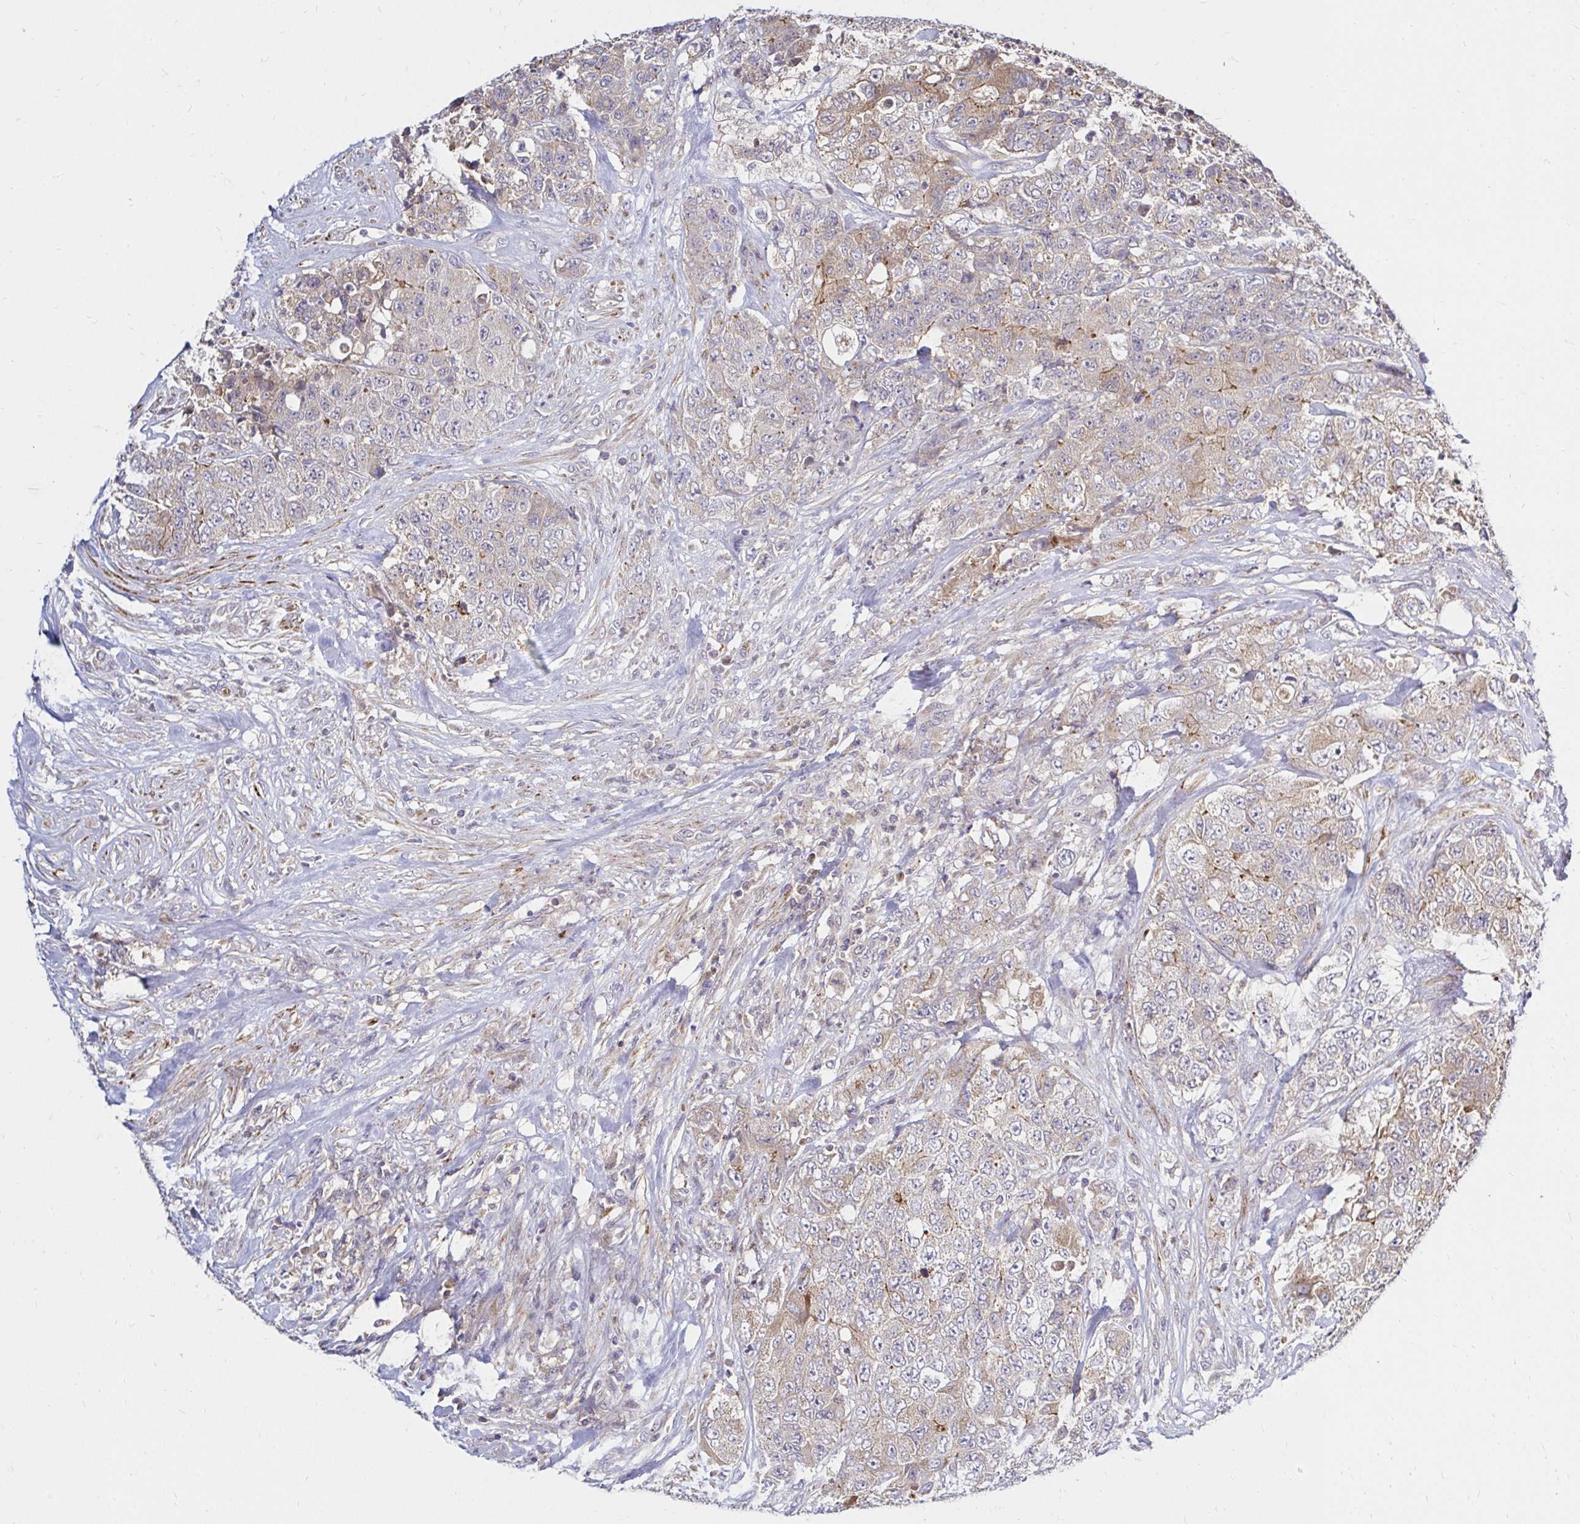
{"staining": {"intensity": "weak", "quantity": "25%-75%", "location": "cytoplasmic/membranous"}, "tissue": "urothelial cancer", "cell_type": "Tumor cells", "image_type": "cancer", "snomed": [{"axis": "morphology", "description": "Urothelial carcinoma, High grade"}, {"axis": "topography", "description": "Urinary bladder"}], "caption": "Immunohistochemical staining of human urothelial cancer exhibits weak cytoplasmic/membranous protein staining in approximately 25%-75% of tumor cells.", "gene": "ARHGEF37", "patient": {"sex": "female", "age": 78}}